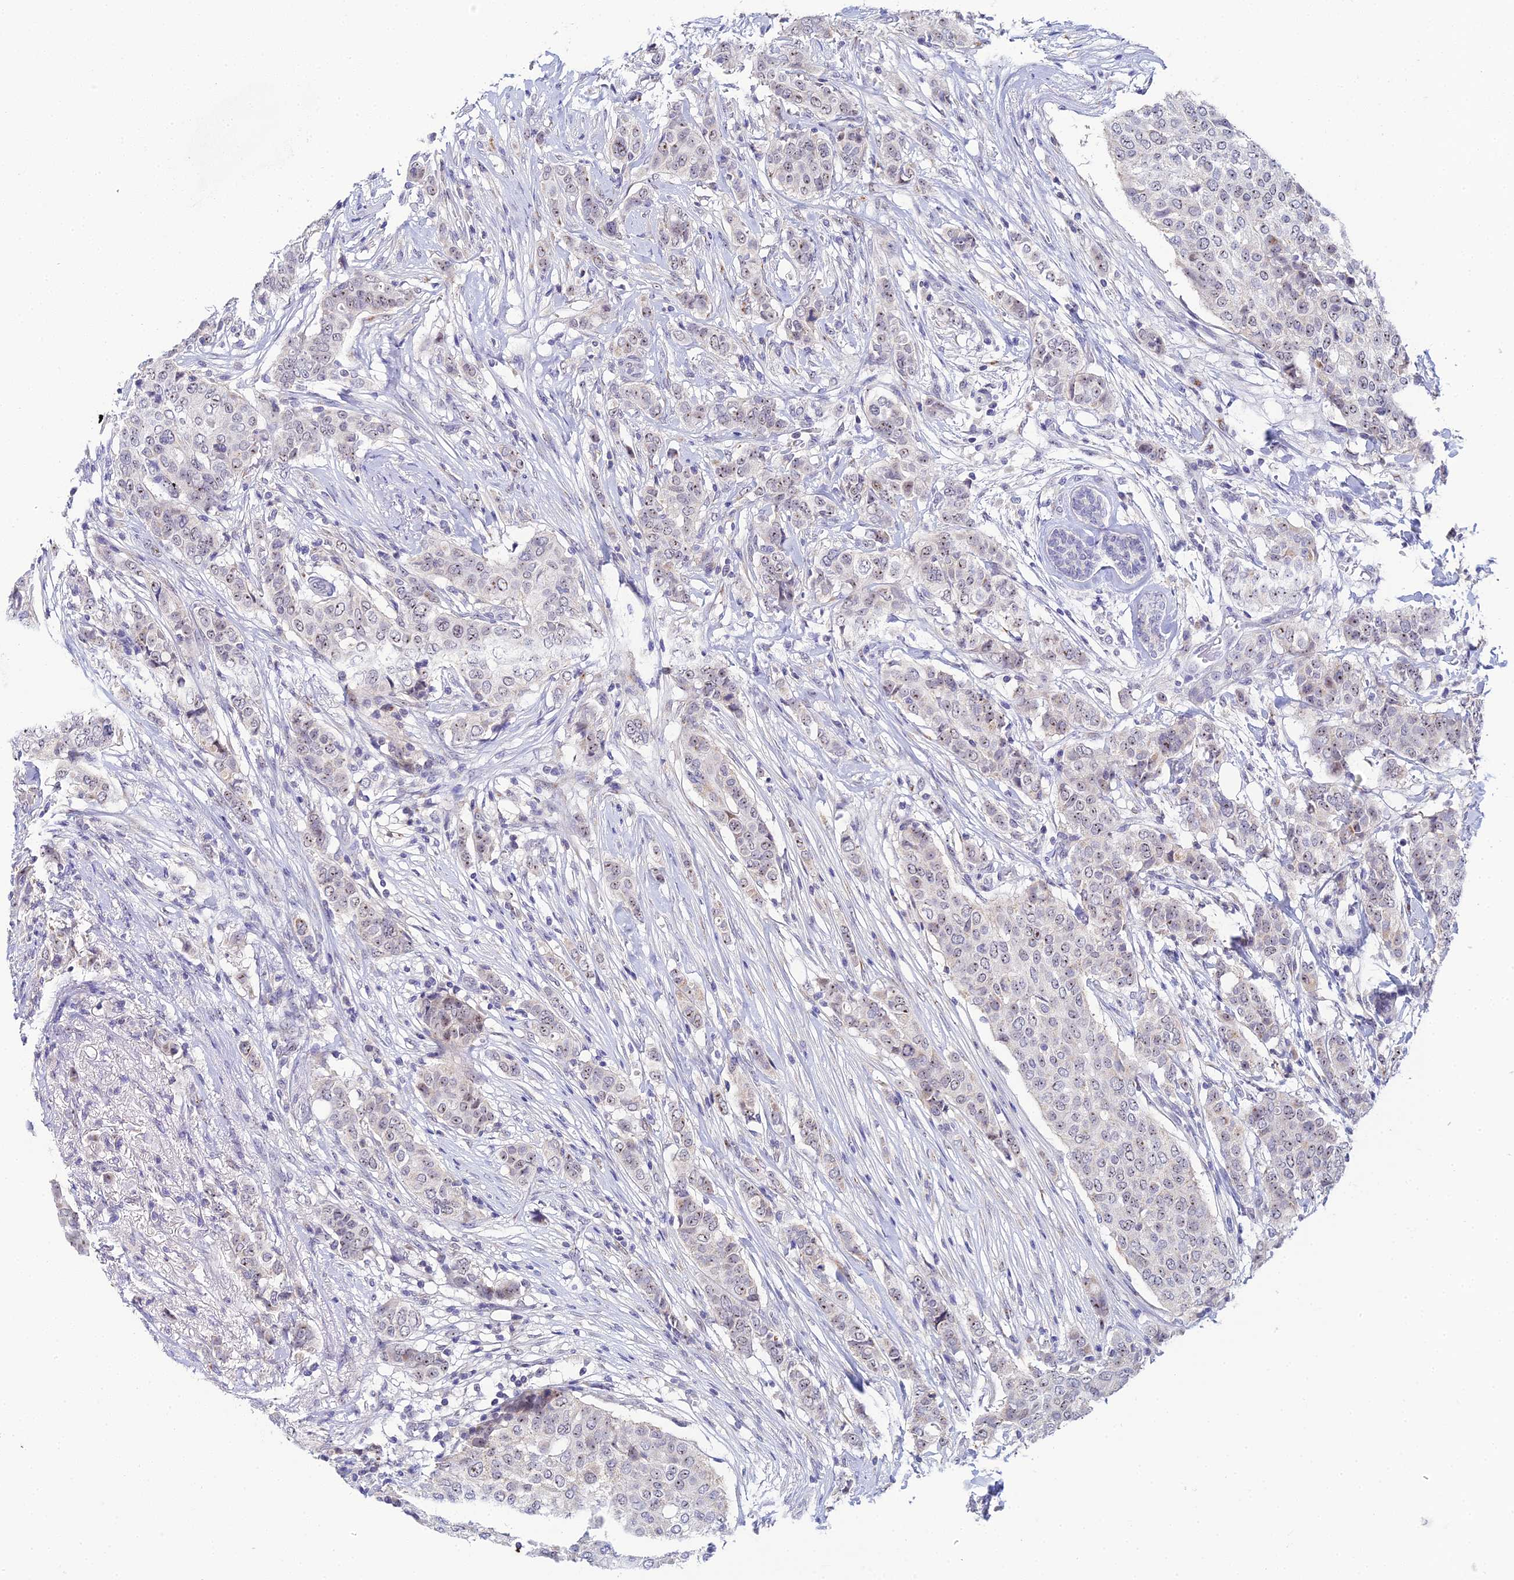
{"staining": {"intensity": "weak", "quantity": "<25%", "location": "nuclear"}, "tissue": "breast cancer", "cell_type": "Tumor cells", "image_type": "cancer", "snomed": [{"axis": "morphology", "description": "Lobular carcinoma"}, {"axis": "topography", "description": "Breast"}], "caption": "Immunohistochemistry micrograph of breast cancer (lobular carcinoma) stained for a protein (brown), which reveals no positivity in tumor cells.", "gene": "PLPP4", "patient": {"sex": "female", "age": 51}}